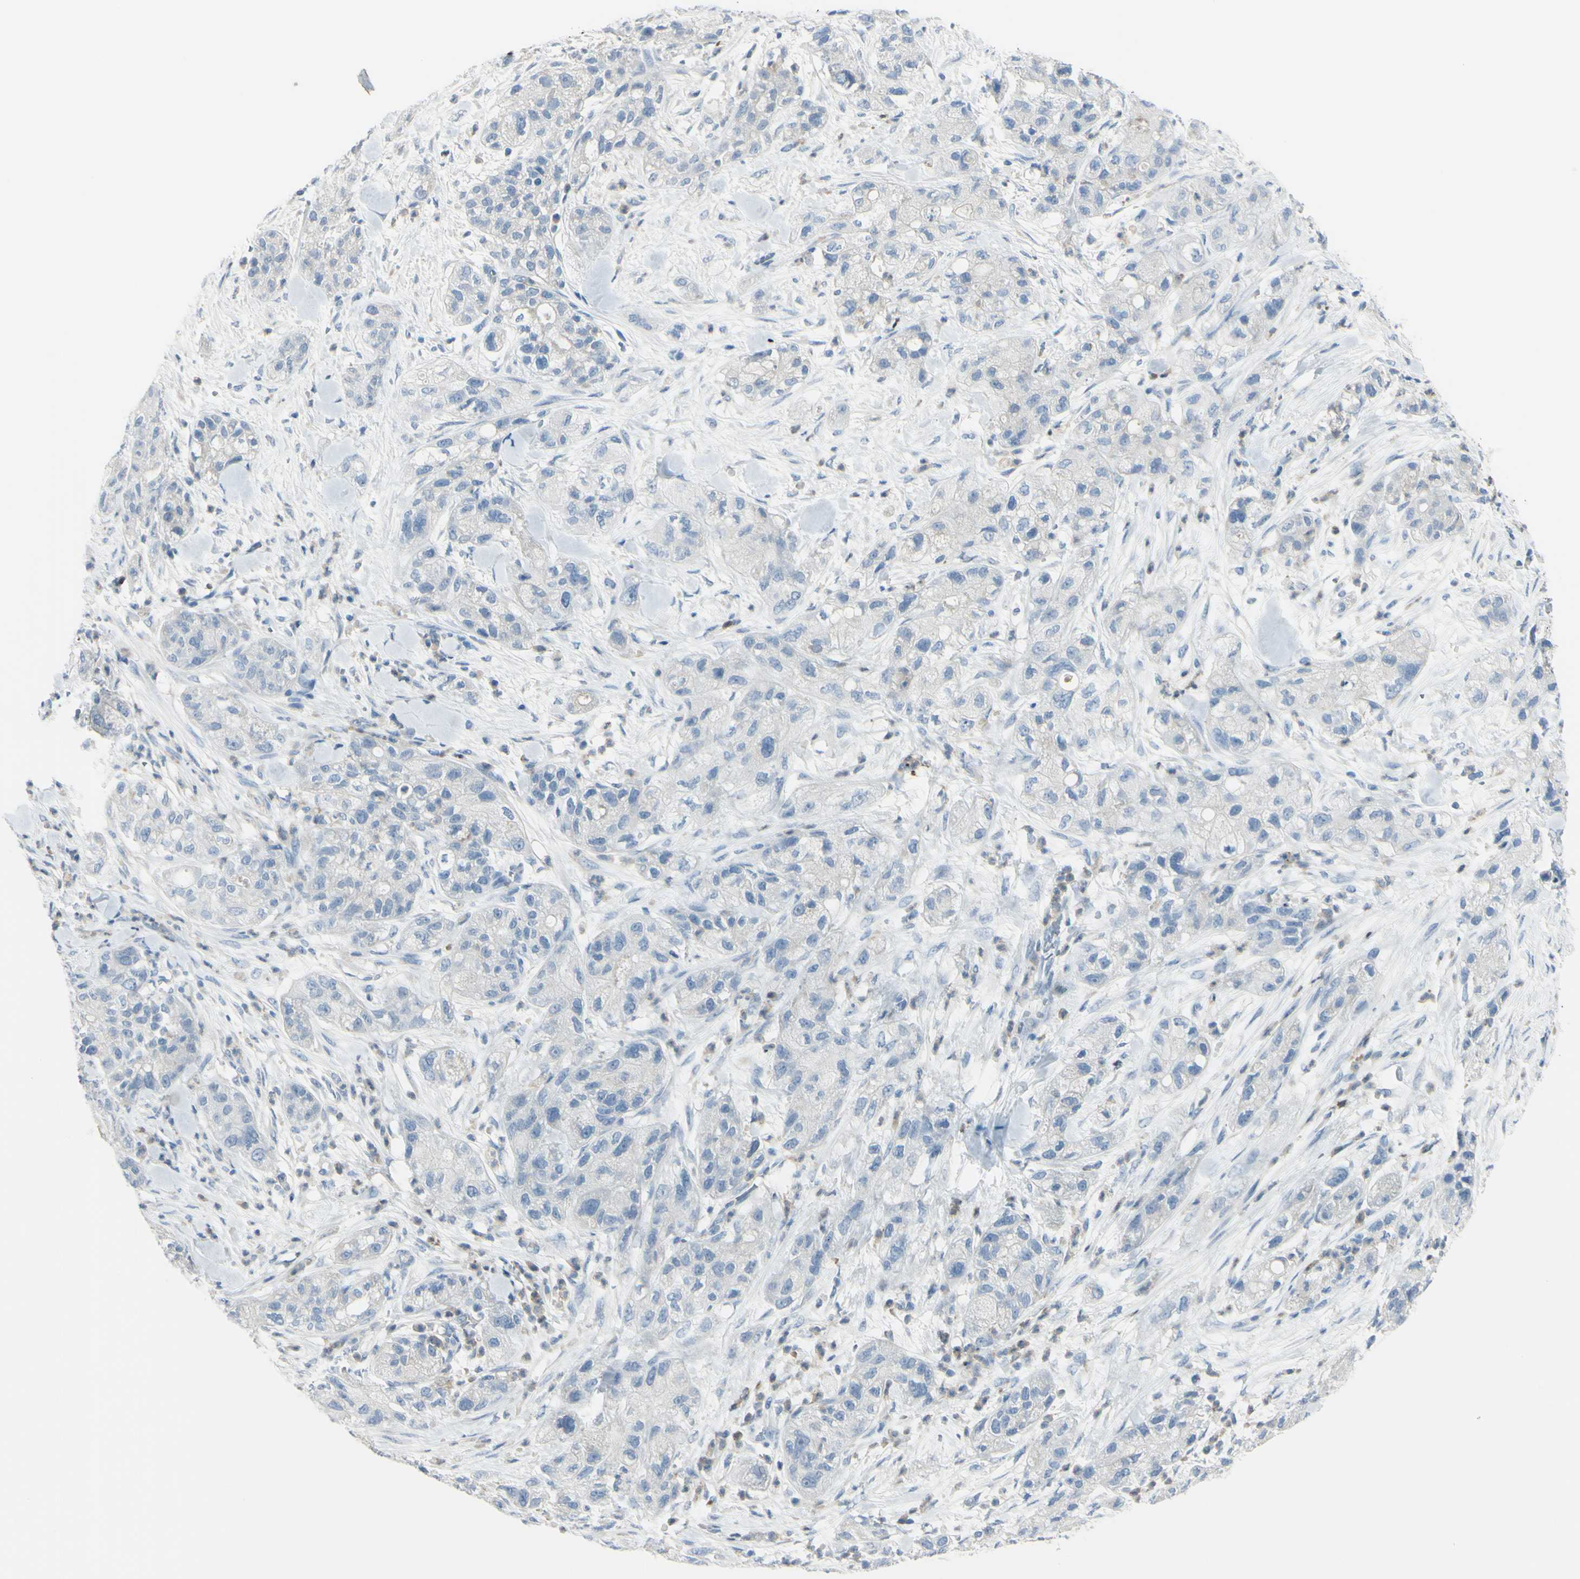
{"staining": {"intensity": "negative", "quantity": "none", "location": "none"}, "tissue": "pancreatic cancer", "cell_type": "Tumor cells", "image_type": "cancer", "snomed": [{"axis": "morphology", "description": "Adenocarcinoma, NOS"}, {"axis": "topography", "description": "Pancreas"}], "caption": "Pancreatic adenocarcinoma was stained to show a protein in brown. There is no significant expression in tumor cells.", "gene": "ZNF557", "patient": {"sex": "female", "age": 78}}